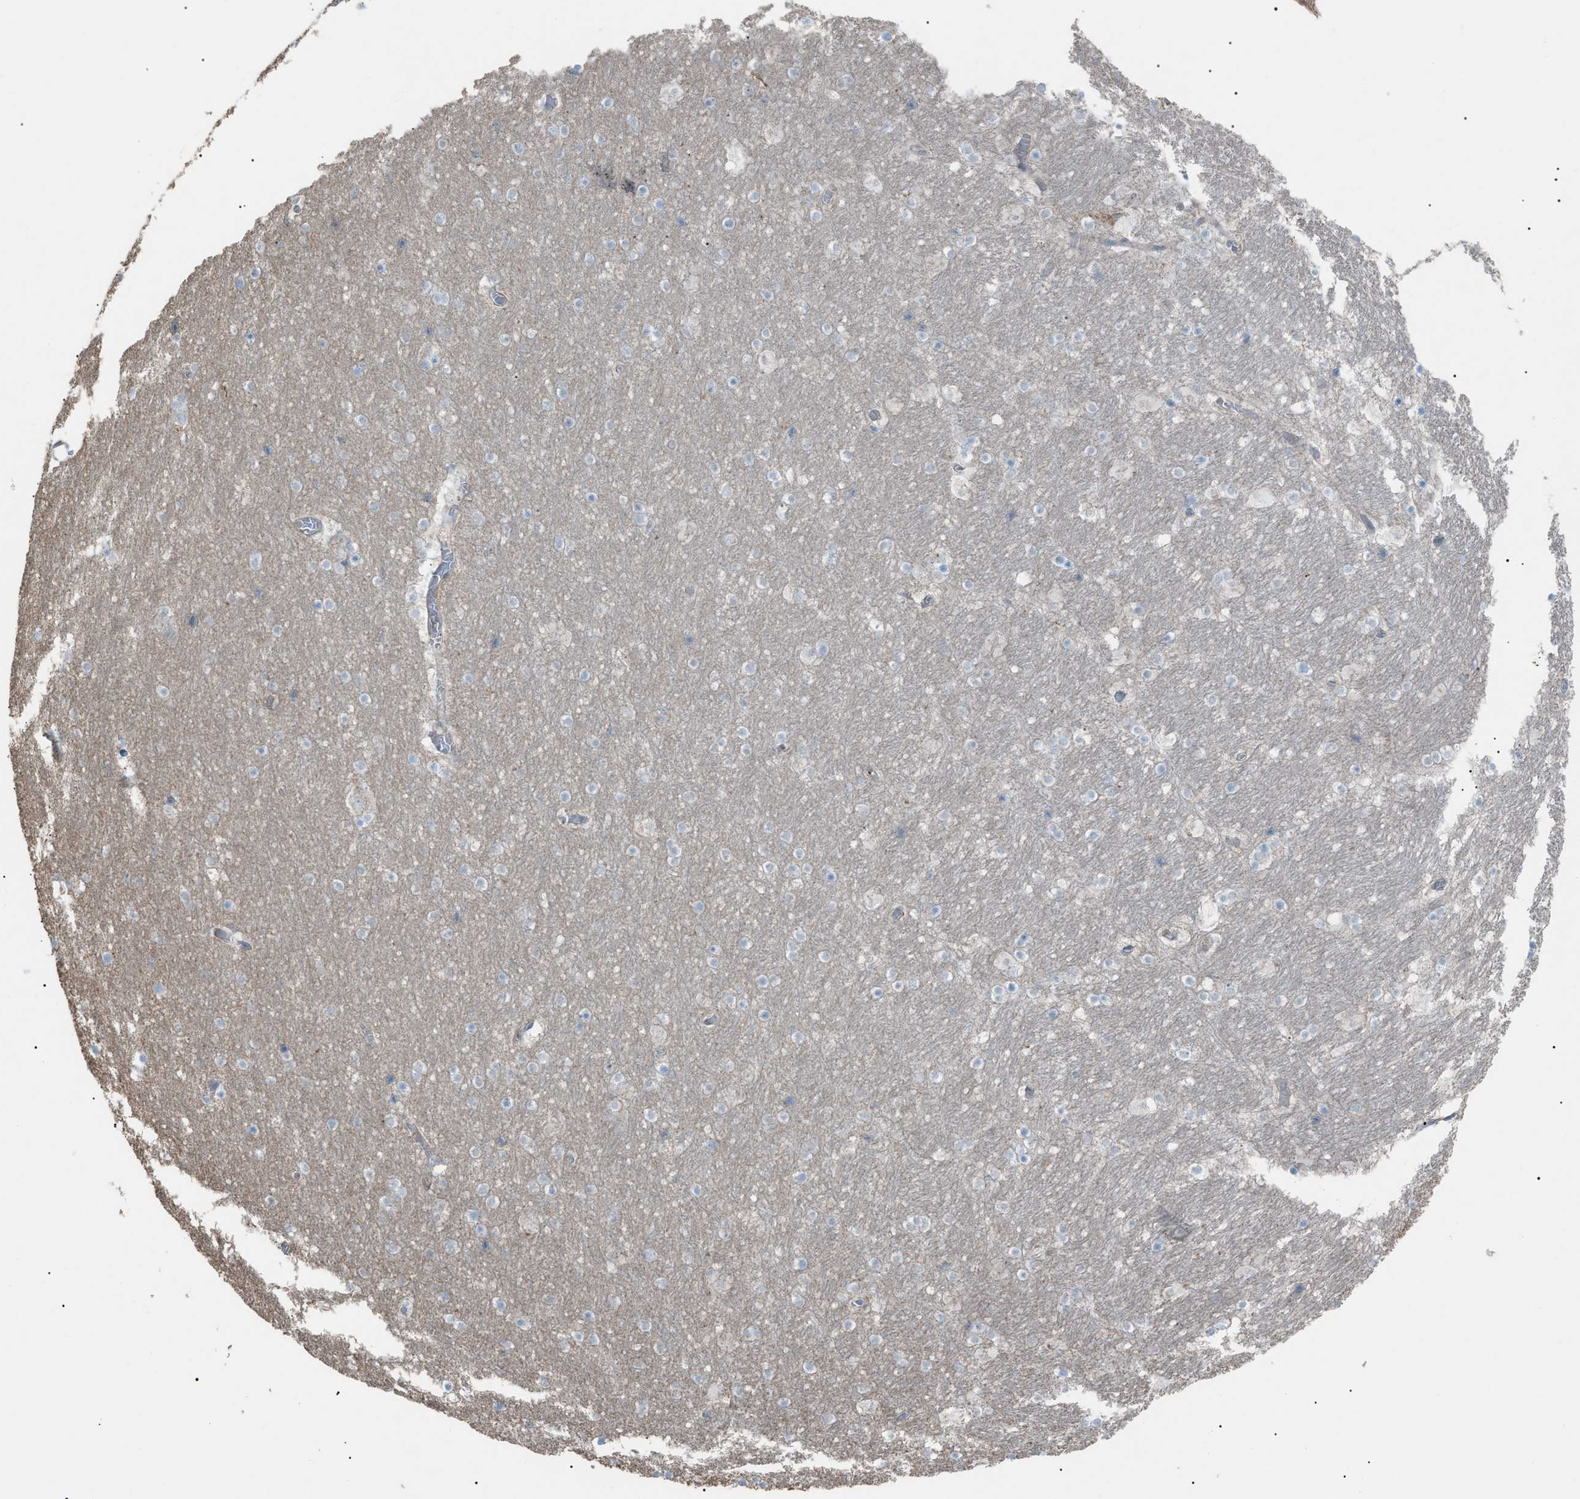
{"staining": {"intensity": "weak", "quantity": "<25%", "location": "cytoplasmic/membranous"}, "tissue": "hippocampus", "cell_type": "Glial cells", "image_type": "normal", "snomed": [{"axis": "morphology", "description": "Normal tissue, NOS"}, {"axis": "topography", "description": "Hippocampus"}], "caption": "A high-resolution micrograph shows immunohistochemistry (IHC) staining of benign hippocampus, which exhibits no significant positivity in glial cells.", "gene": "ZNF516", "patient": {"sex": "male", "age": 45}}